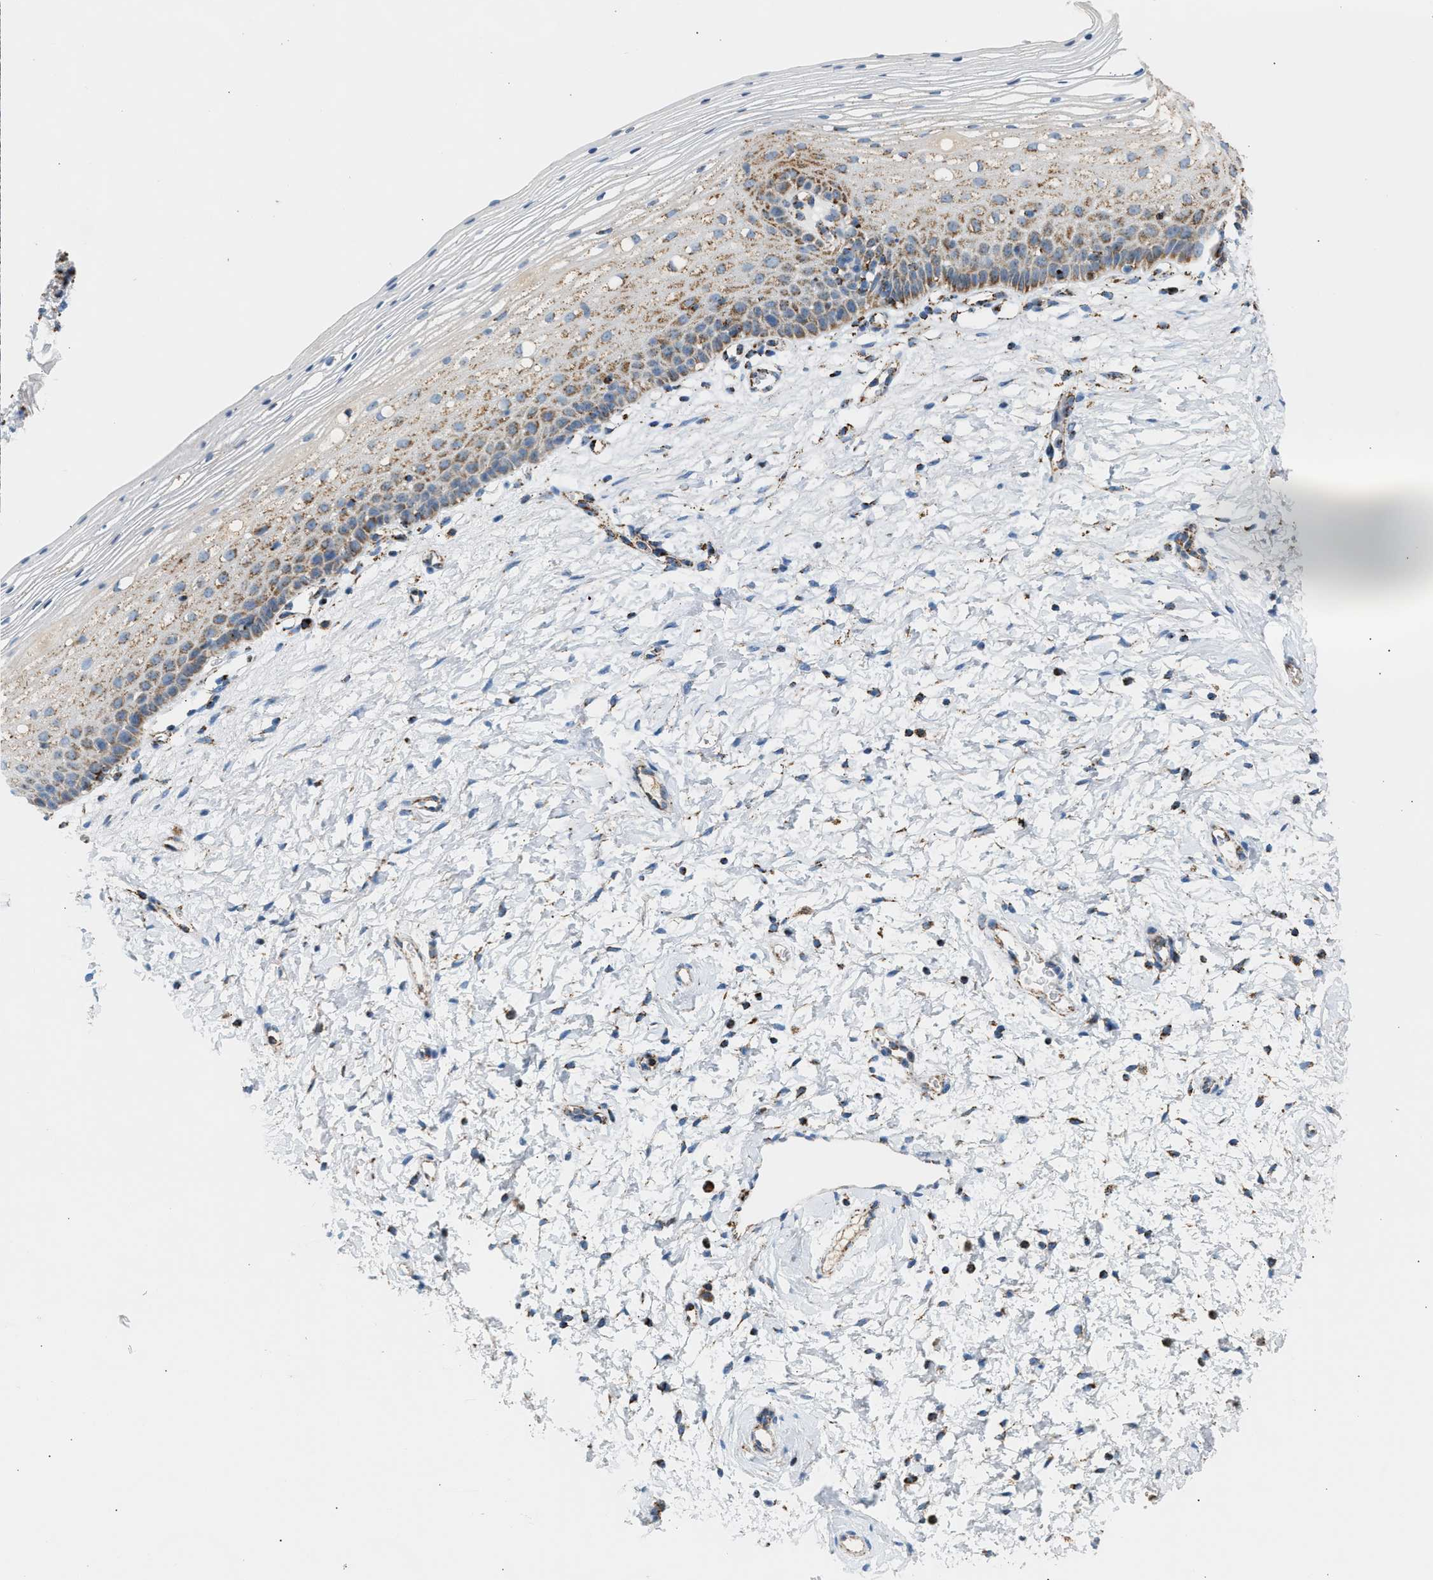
{"staining": {"intensity": "moderate", "quantity": ">75%", "location": "cytoplasmic/membranous"}, "tissue": "cervix", "cell_type": "Glandular cells", "image_type": "normal", "snomed": [{"axis": "morphology", "description": "Normal tissue, NOS"}, {"axis": "topography", "description": "Cervix"}], "caption": "Protein expression by IHC reveals moderate cytoplasmic/membranous staining in approximately >75% of glandular cells in benign cervix.", "gene": "OGDH", "patient": {"sex": "female", "age": 72}}